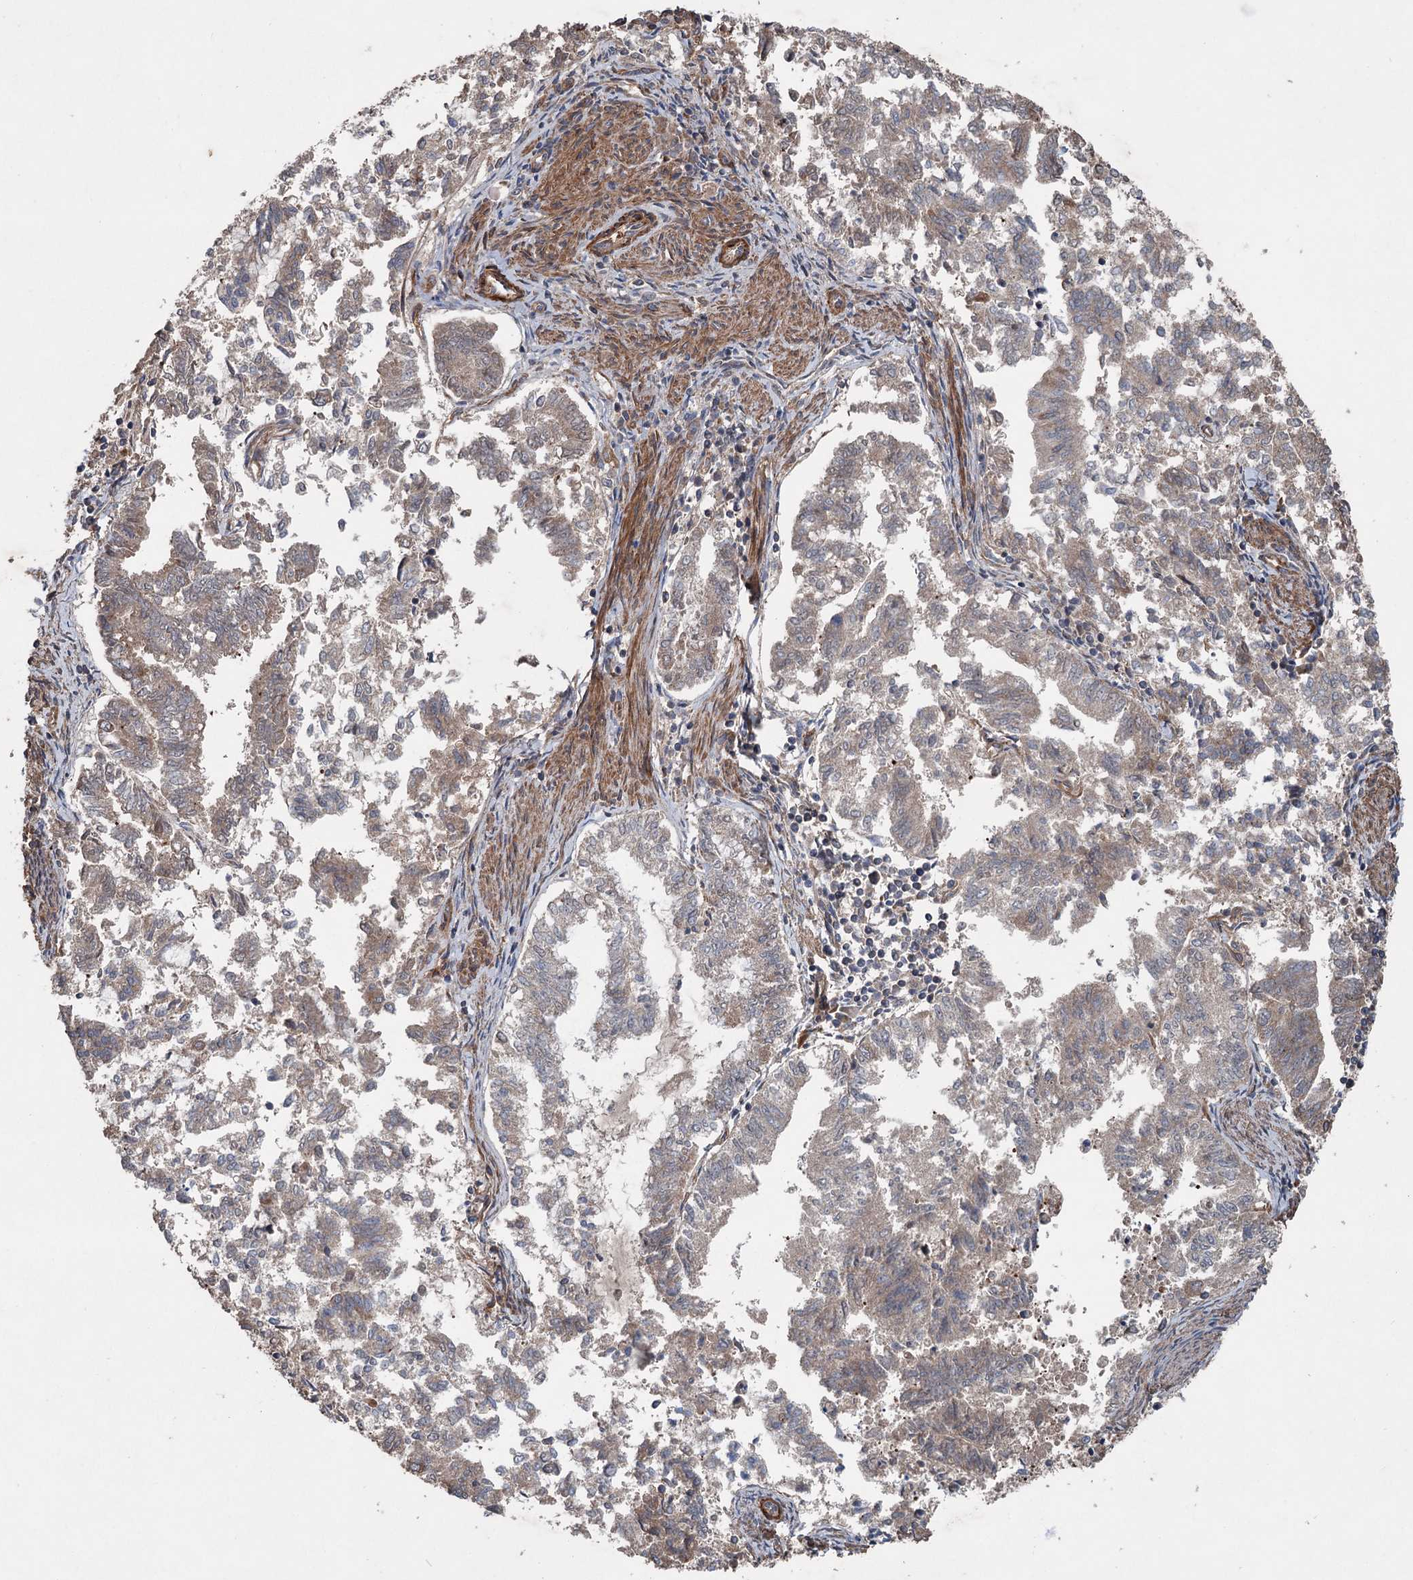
{"staining": {"intensity": "weak", "quantity": "25%-75%", "location": "cytoplasmic/membranous"}, "tissue": "endometrial cancer", "cell_type": "Tumor cells", "image_type": "cancer", "snomed": [{"axis": "morphology", "description": "Adenocarcinoma, NOS"}, {"axis": "topography", "description": "Endometrium"}], "caption": "IHC image of neoplastic tissue: human endometrial adenocarcinoma stained using IHC displays low levels of weak protein expression localized specifically in the cytoplasmic/membranous of tumor cells, appearing as a cytoplasmic/membranous brown color.", "gene": "RNF214", "patient": {"sex": "female", "age": 79}}